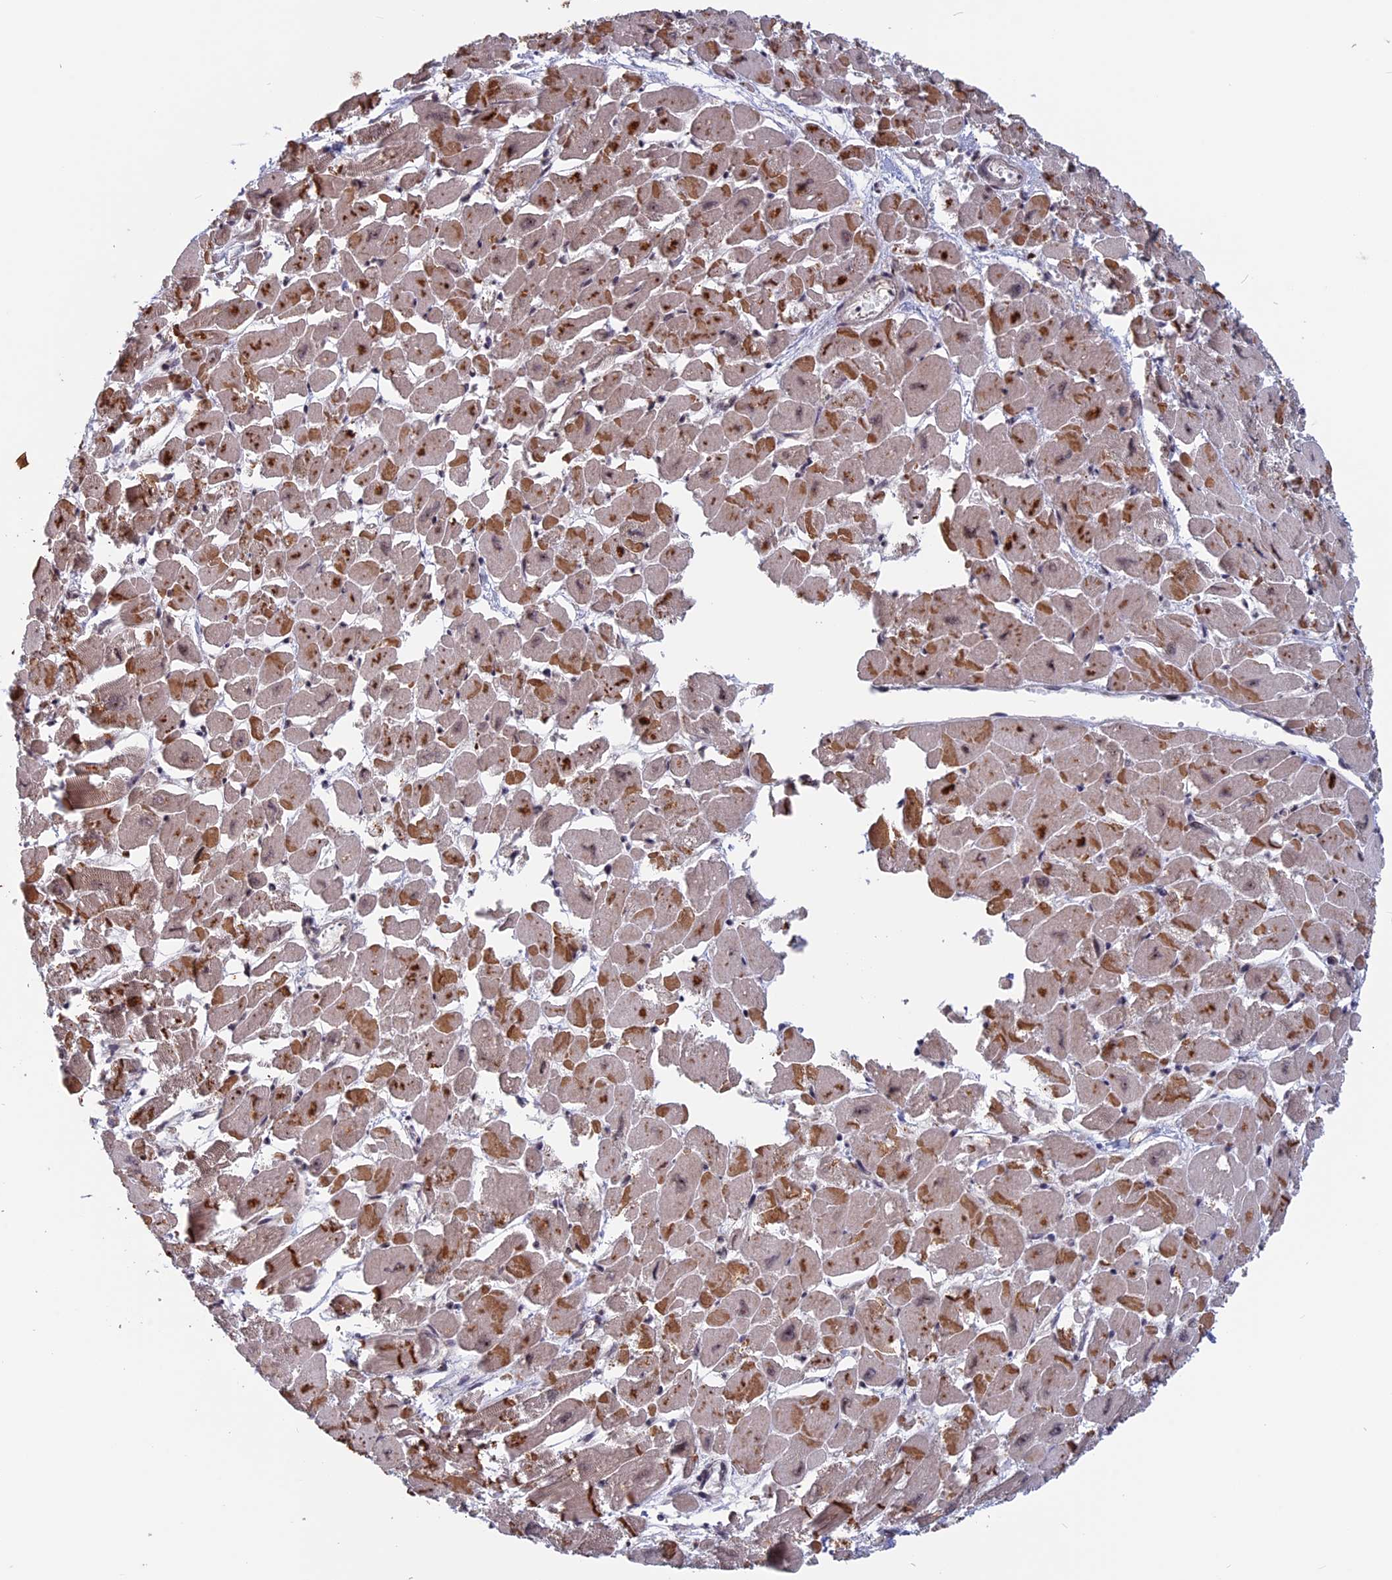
{"staining": {"intensity": "moderate", "quantity": "25%-75%", "location": "cytoplasmic/membranous,nuclear"}, "tissue": "heart muscle", "cell_type": "Cardiomyocytes", "image_type": "normal", "snomed": [{"axis": "morphology", "description": "Normal tissue, NOS"}, {"axis": "topography", "description": "Heart"}], "caption": "Immunohistochemistry (IHC) histopathology image of normal heart muscle stained for a protein (brown), which displays medium levels of moderate cytoplasmic/membranous,nuclear positivity in about 25%-75% of cardiomyocytes.", "gene": "CACTIN", "patient": {"sex": "male", "age": 54}}